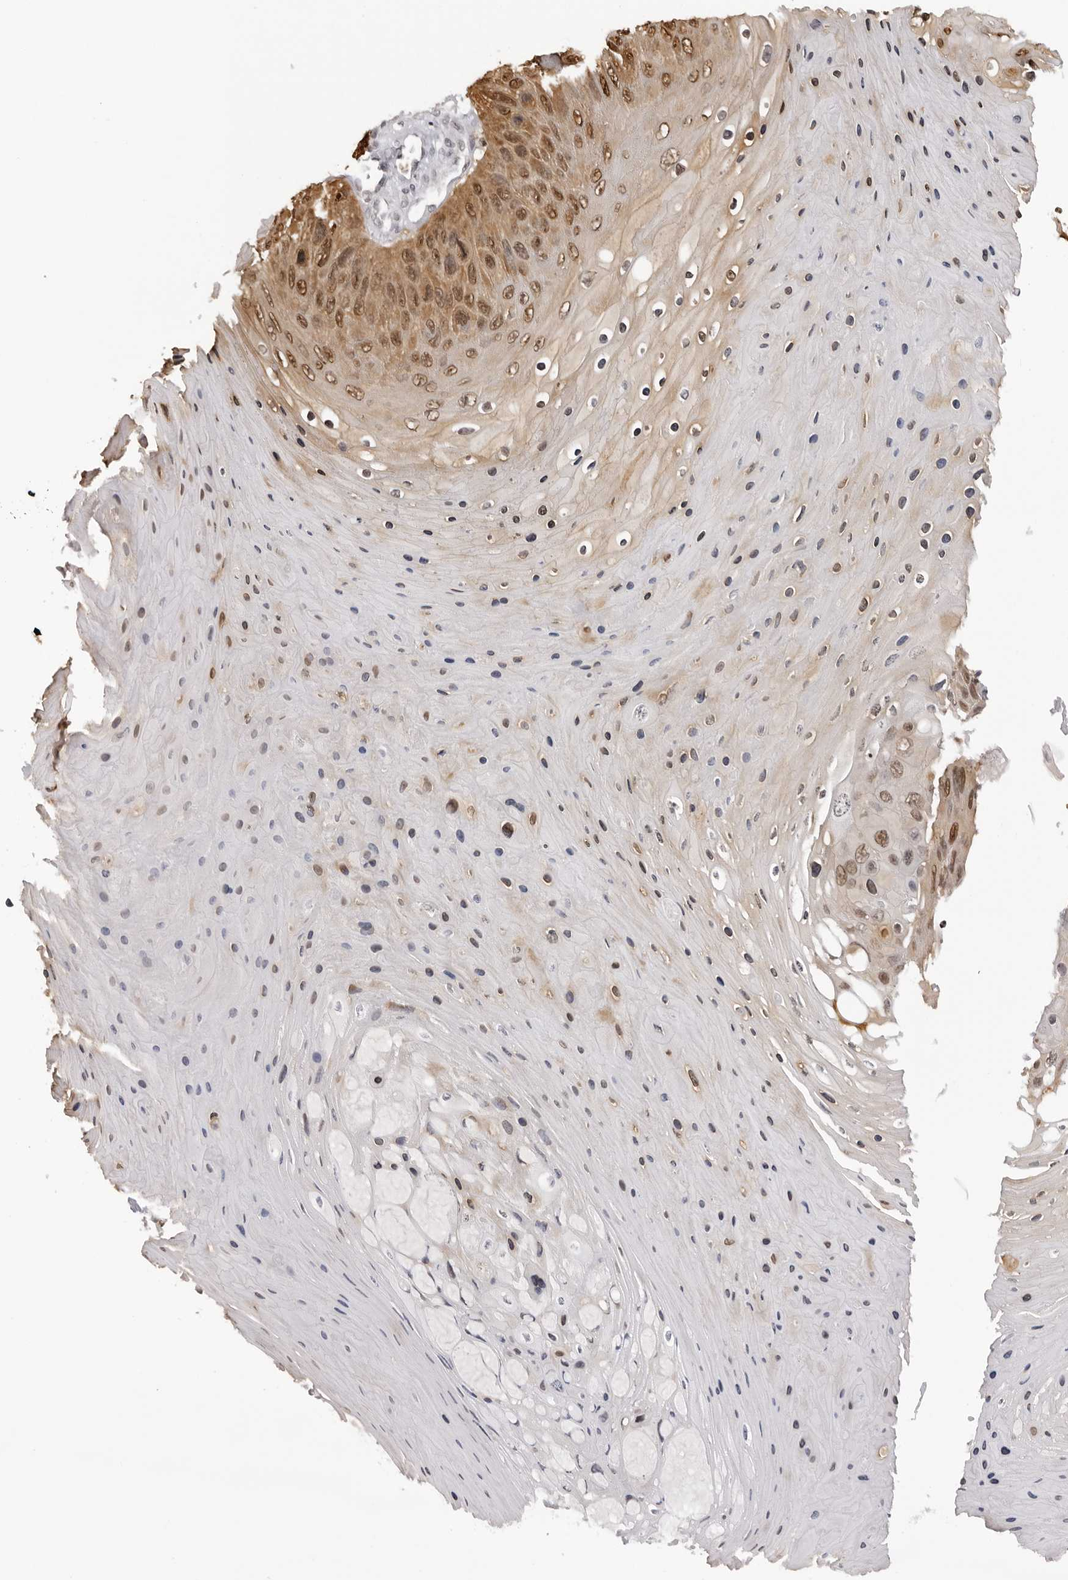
{"staining": {"intensity": "moderate", "quantity": "25%-75%", "location": "cytoplasmic/membranous,nuclear"}, "tissue": "skin cancer", "cell_type": "Tumor cells", "image_type": "cancer", "snomed": [{"axis": "morphology", "description": "Squamous cell carcinoma, NOS"}, {"axis": "topography", "description": "Skin"}], "caption": "Brown immunohistochemical staining in squamous cell carcinoma (skin) exhibits moderate cytoplasmic/membranous and nuclear expression in approximately 25%-75% of tumor cells. The staining was performed using DAB to visualize the protein expression in brown, while the nuclei were stained in blue with hematoxylin (Magnification: 20x).", "gene": "HSPA4", "patient": {"sex": "female", "age": 88}}